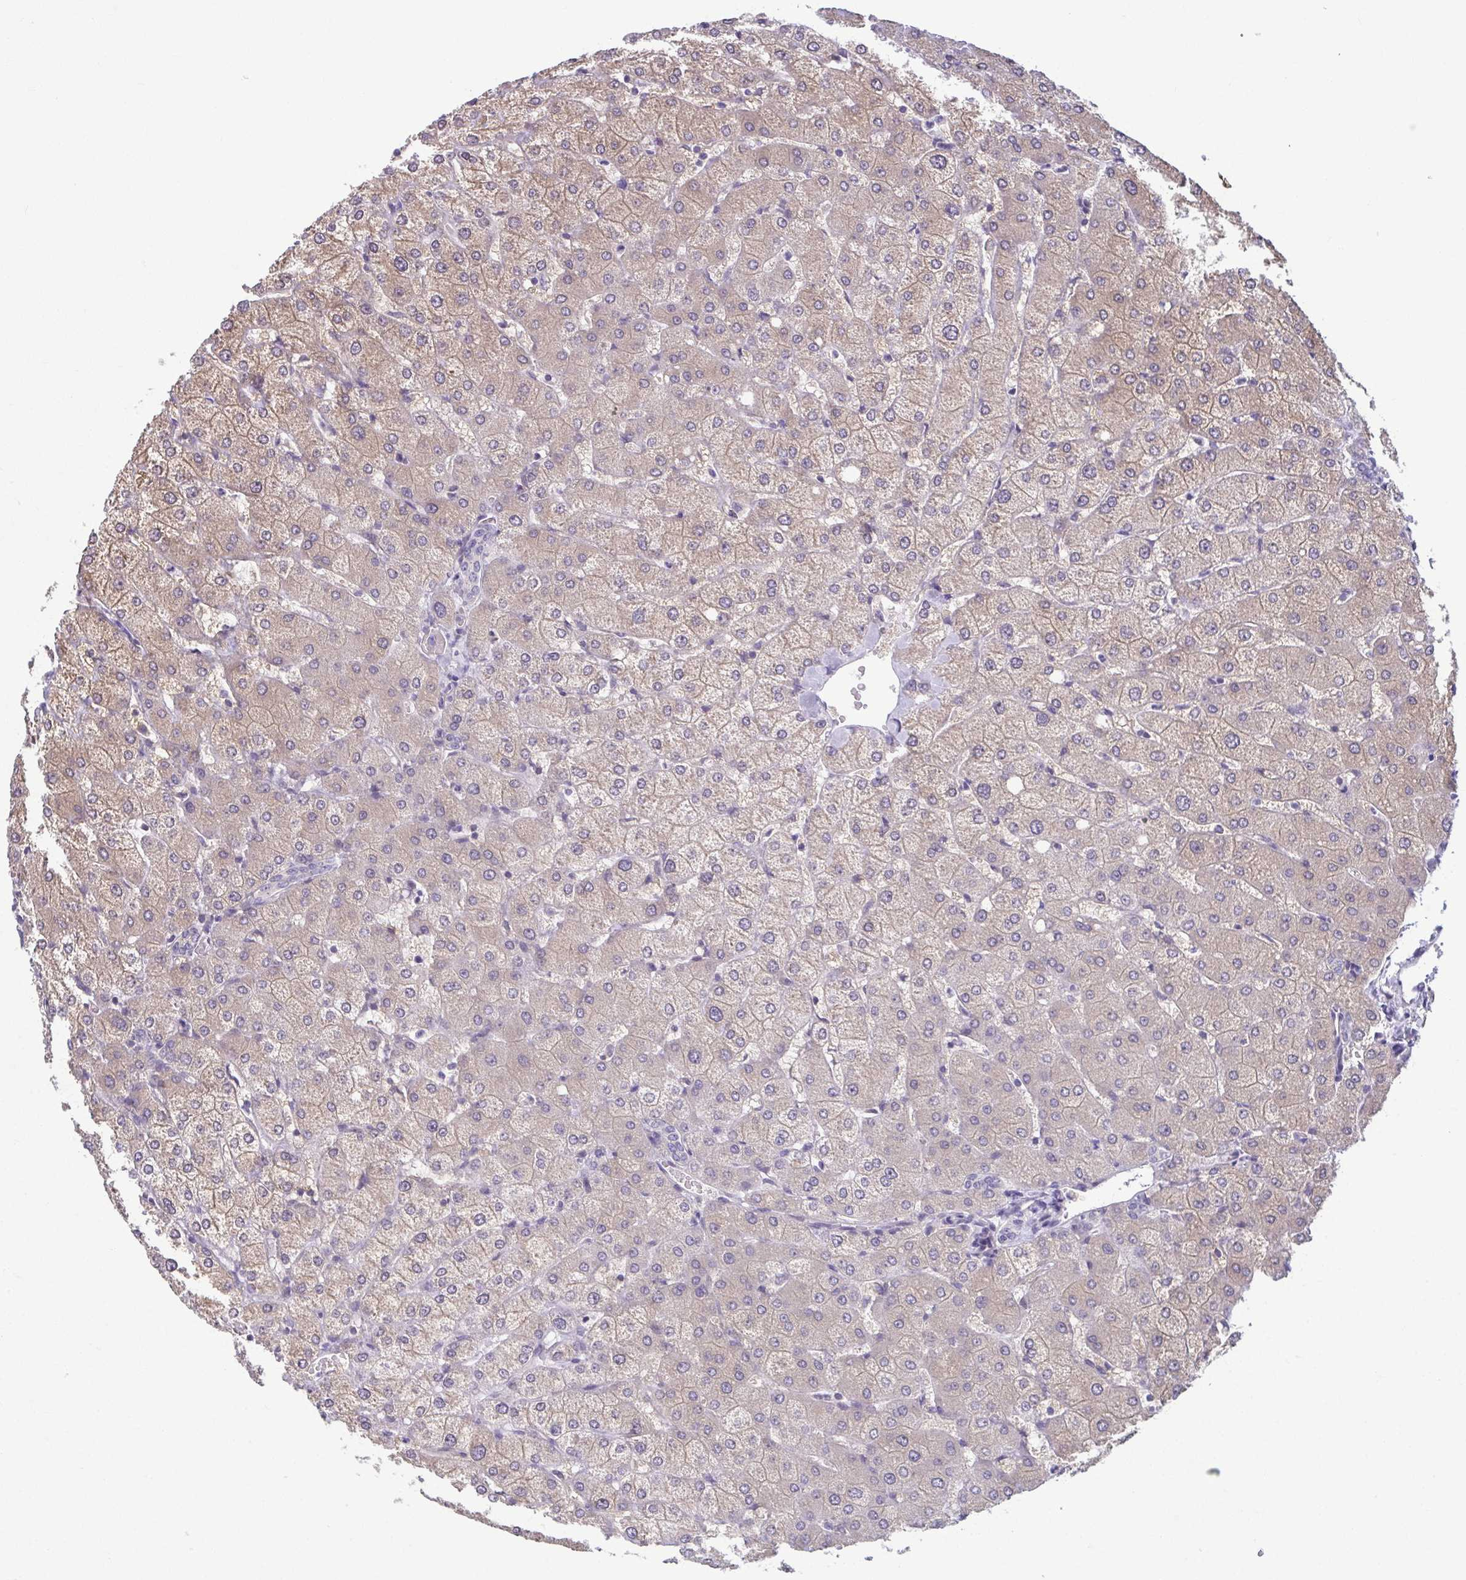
{"staining": {"intensity": "negative", "quantity": "none", "location": "none"}, "tissue": "liver", "cell_type": "Cholangiocytes", "image_type": "normal", "snomed": [{"axis": "morphology", "description": "Normal tissue, NOS"}, {"axis": "topography", "description": "Liver"}], "caption": "Immunohistochemistry image of normal liver stained for a protein (brown), which reveals no expression in cholangiocytes. (IHC, brightfield microscopy, high magnification).", "gene": "TMEM108", "patient": {"sex": "female", "age": 54}}